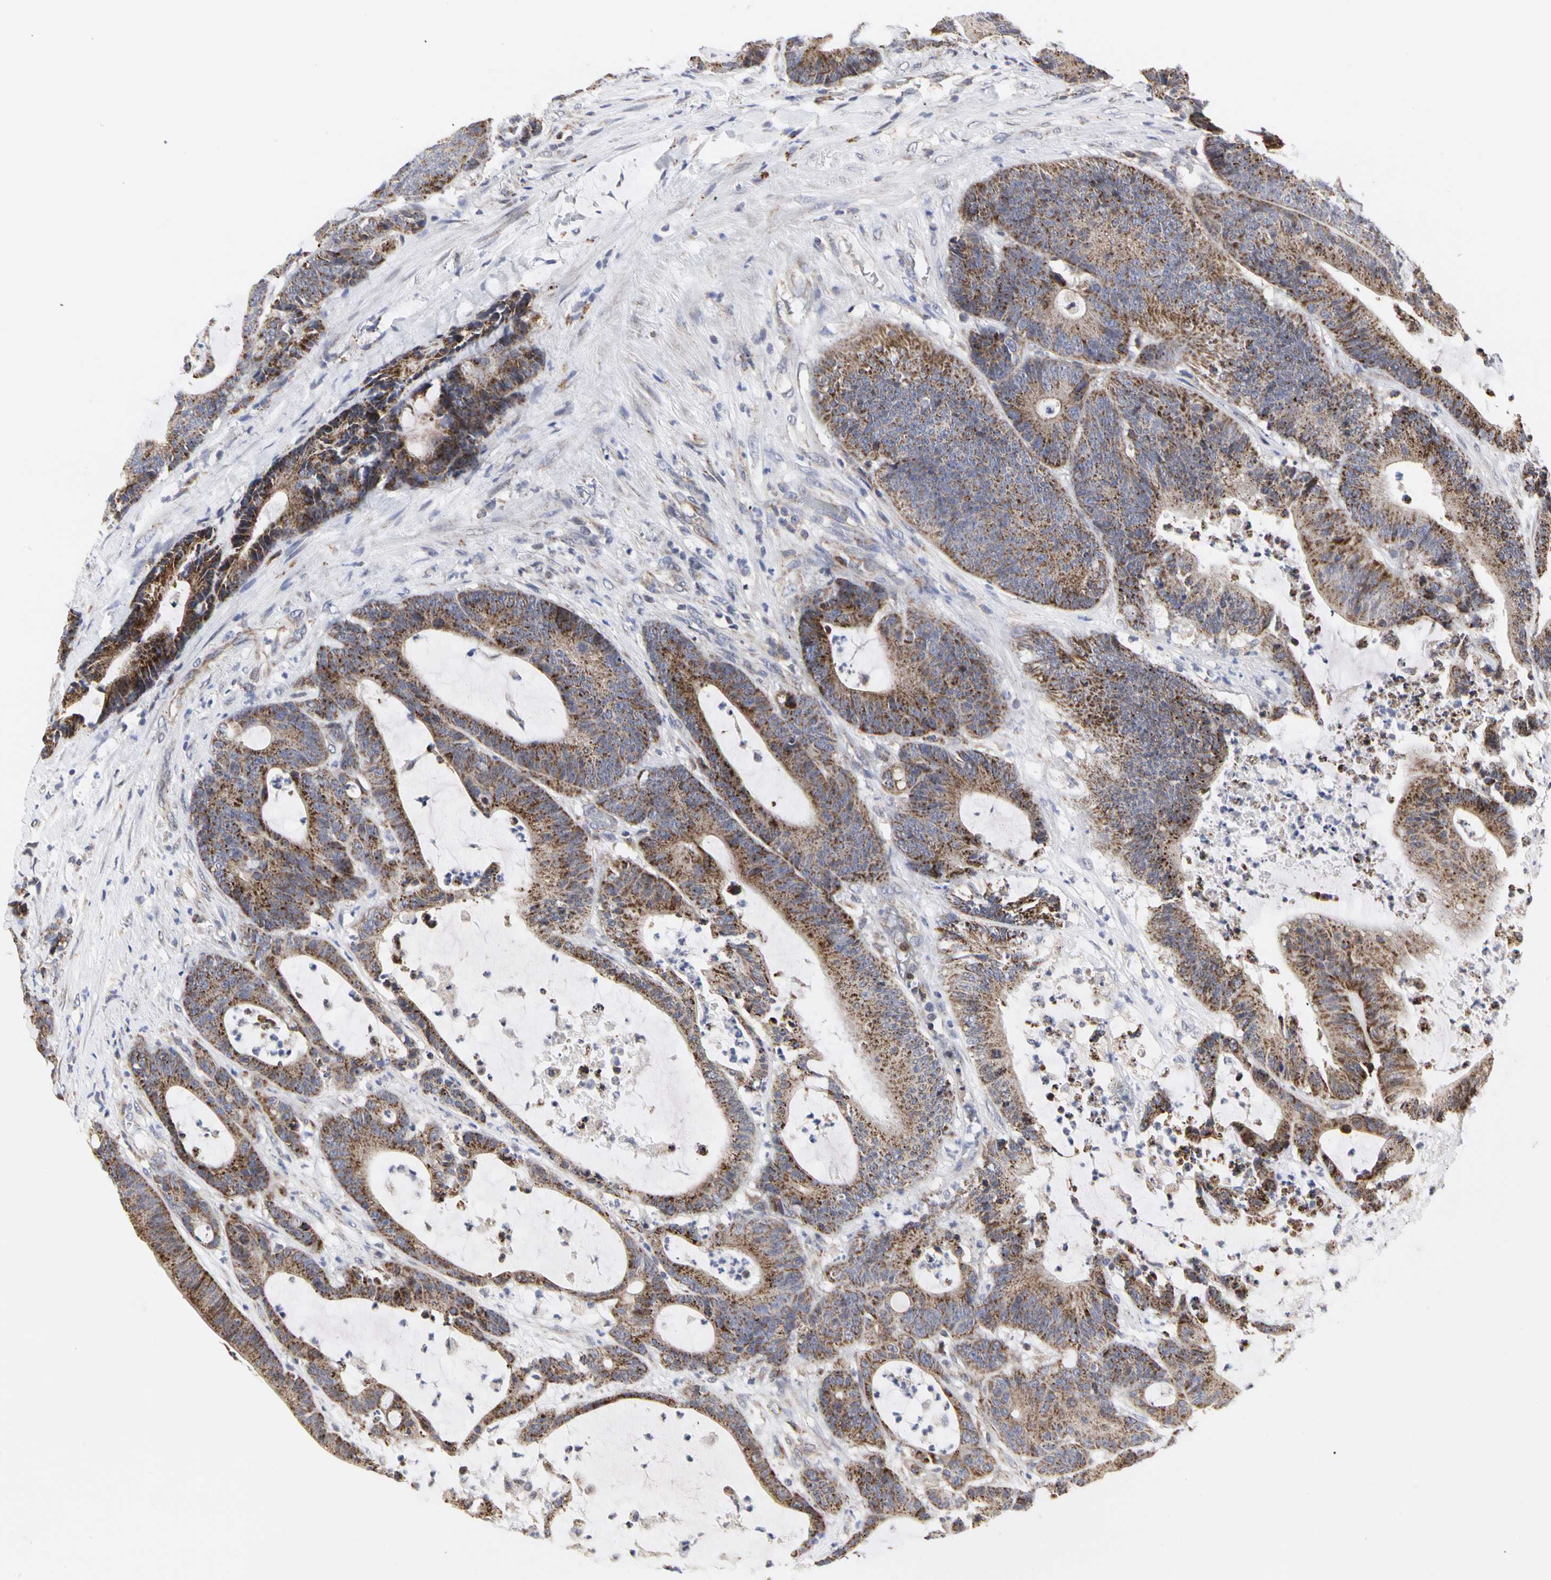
{"staining": {"intensity": "moderate", "quantity": ">75%", "location": "cytoplasmic/membranous"}, "tissue": "colorectal cancer", "cell_type": "Tumor cells", "image_type": "cancer", "snomed": [{"axis": "morphology", "description": "Adenocarcinoma, NOS"}, {"axis": "topography", "description": "Colon"}], "caption": "Immunohistochemistry (DAB) staining of colorectal cancer (adenocarcinoma) exhibits moderate cytoplasmic/membranous protein positivity in approximately >75% of tumor cells.", "gene": "TSKU", "patient": {"sex": "female", "age": 84}}